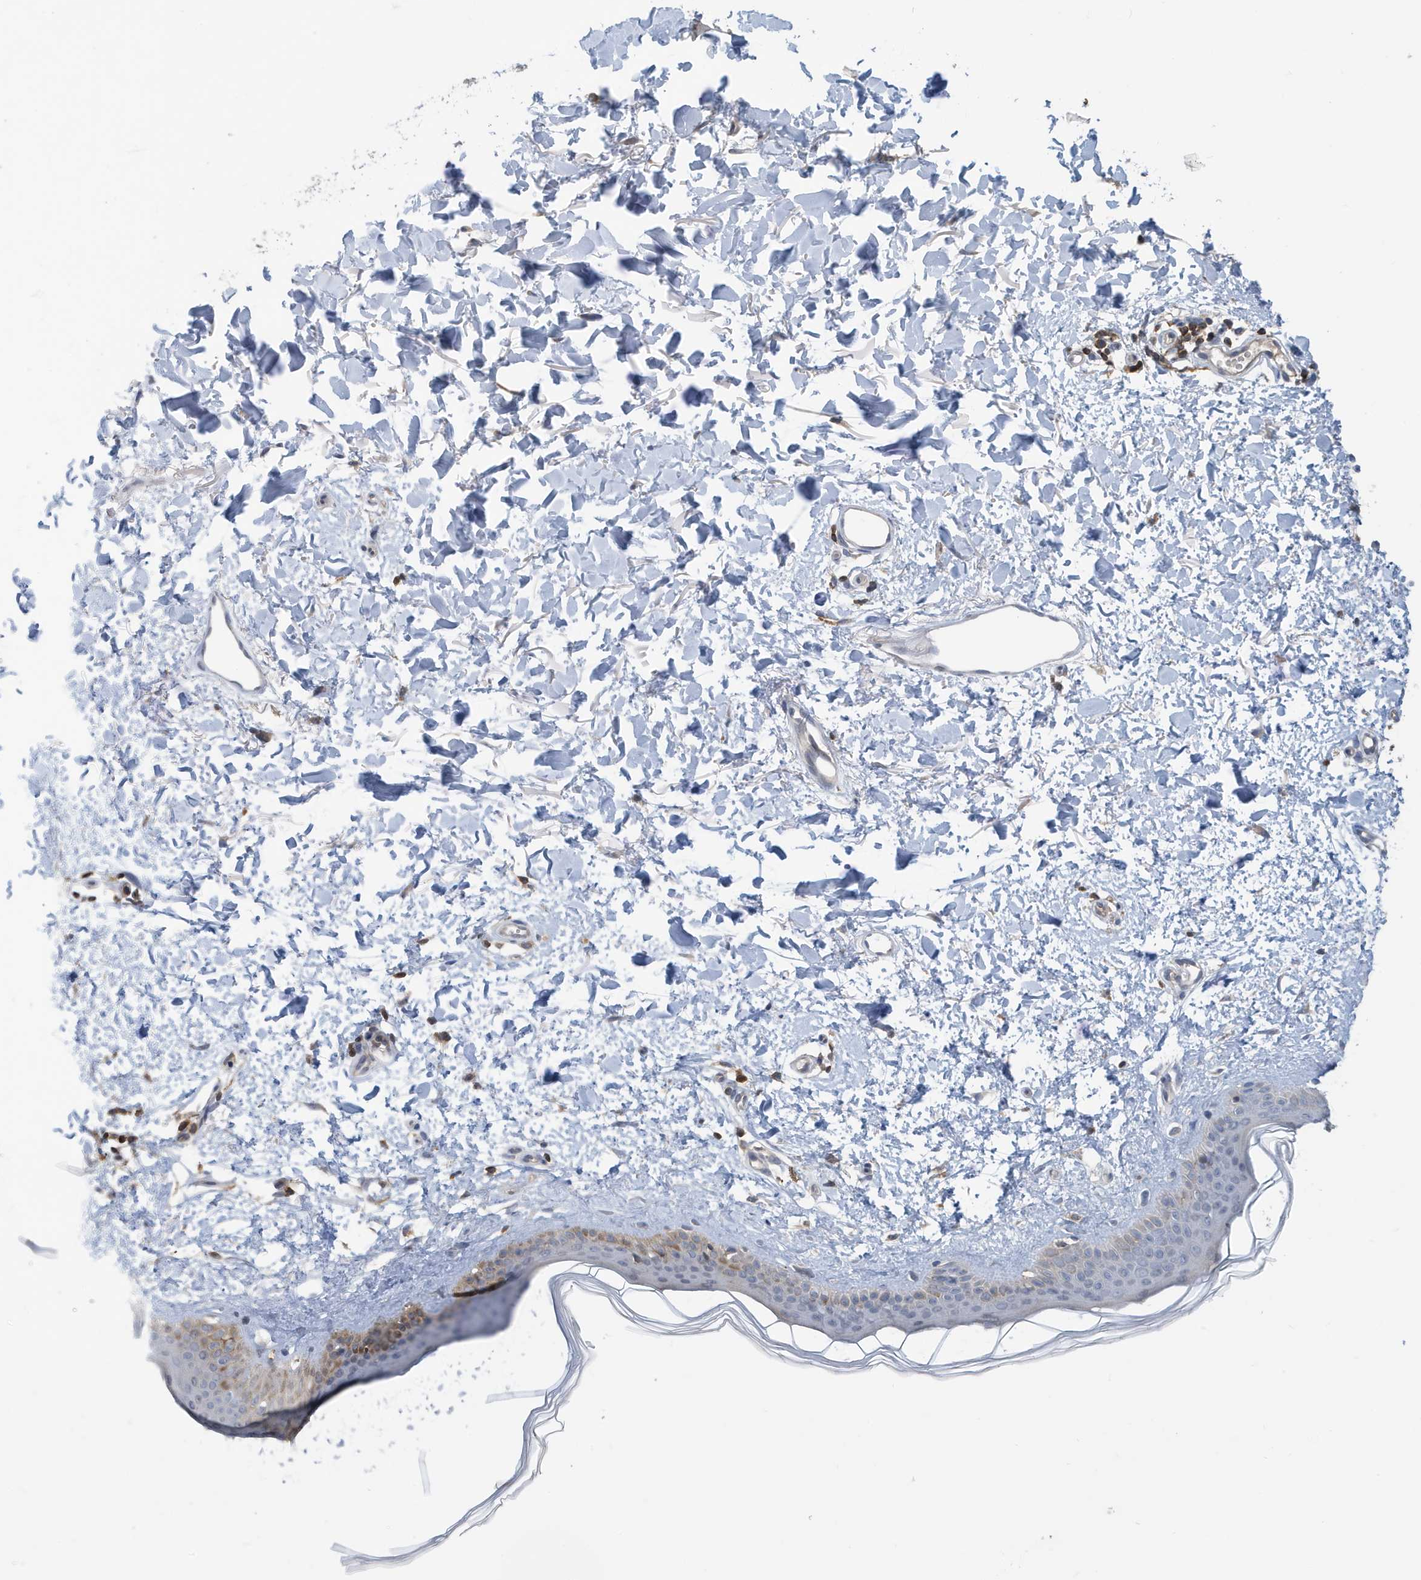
{"staining": {"intensity": "weak", "quantity": ">75%", "location": "cytoplasmic/membranous"}, "tissue": "skin", "cell_type": "Fibroblasts", "image_type": "normal", "snomed": [{"axis": "morphology", "description": "Normal tissue, NOS"}, {"axis": "topography", "description": "Skin"}], "caption": "The photomicrograph demonstrates immunohistochemical staining of unremarkable skin. There is weak cytoplasmic/membranous positivity is appreciated in approximately >75% of fibroblasts.", "gene": "NSUN3", "patient": {"sex": "female", "age": 58}}